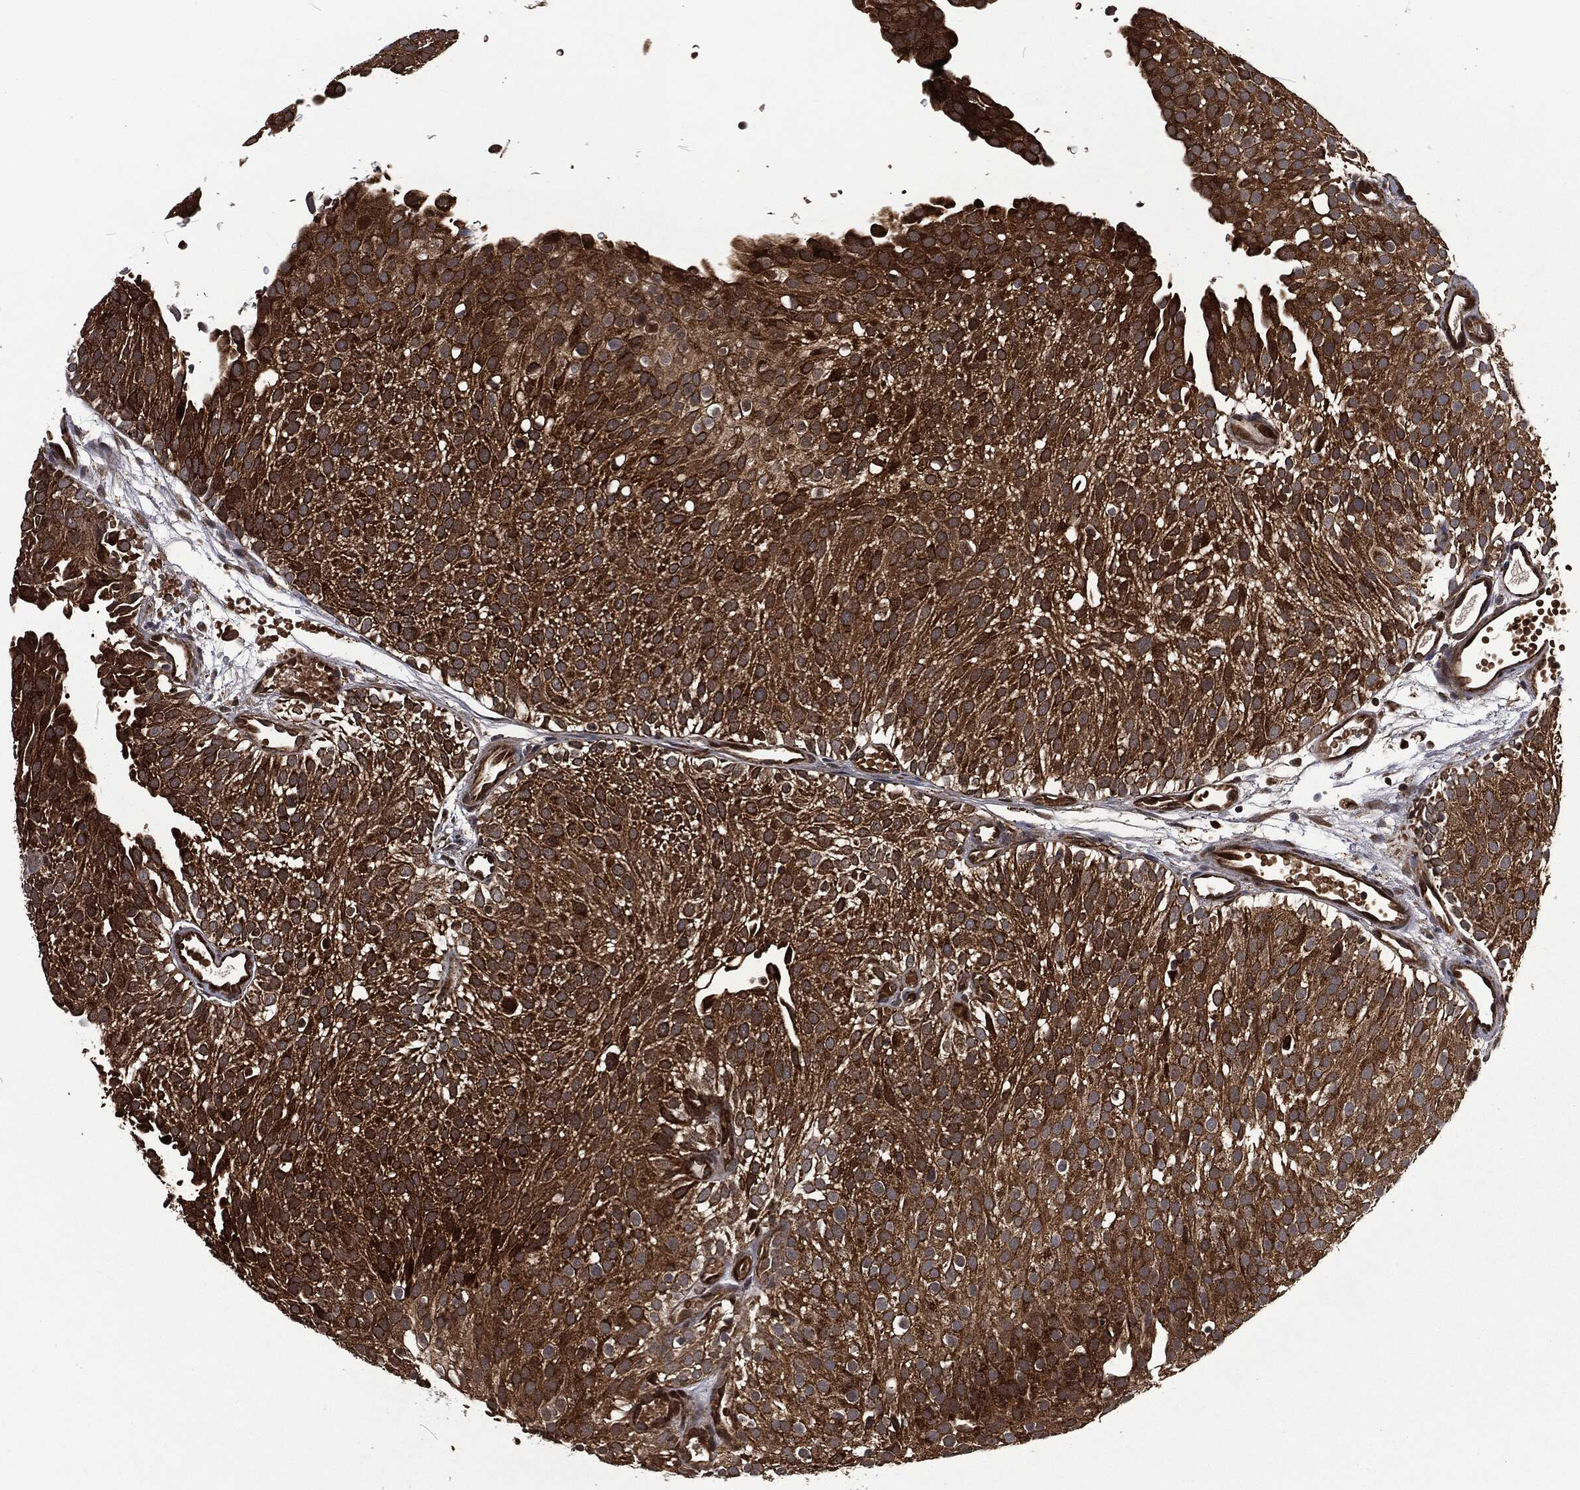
{"staining": {"intensity": "strong", "quantity": ">75%", "location": "cytoplasmic/membranous"}, "tissue": "urothelial cancer", "cell_type": "Tumor cells", "image_type": "cancer", "snomed": [{"axis": "morphology", "description": "Urothelial carcinoma, Low grade"}, {"axis": "topography", "description": "Urinary bladder"}], "caption": "The micrograph shows staining of urothelial cancer, revealing strong cytoplasmic/membranous protein expression (brown color) within tumor cells. (IHC, brightfield microscopy, high magnification).", "gene": "CMPK2", "patient": {"sex": "male", "age": 78}}